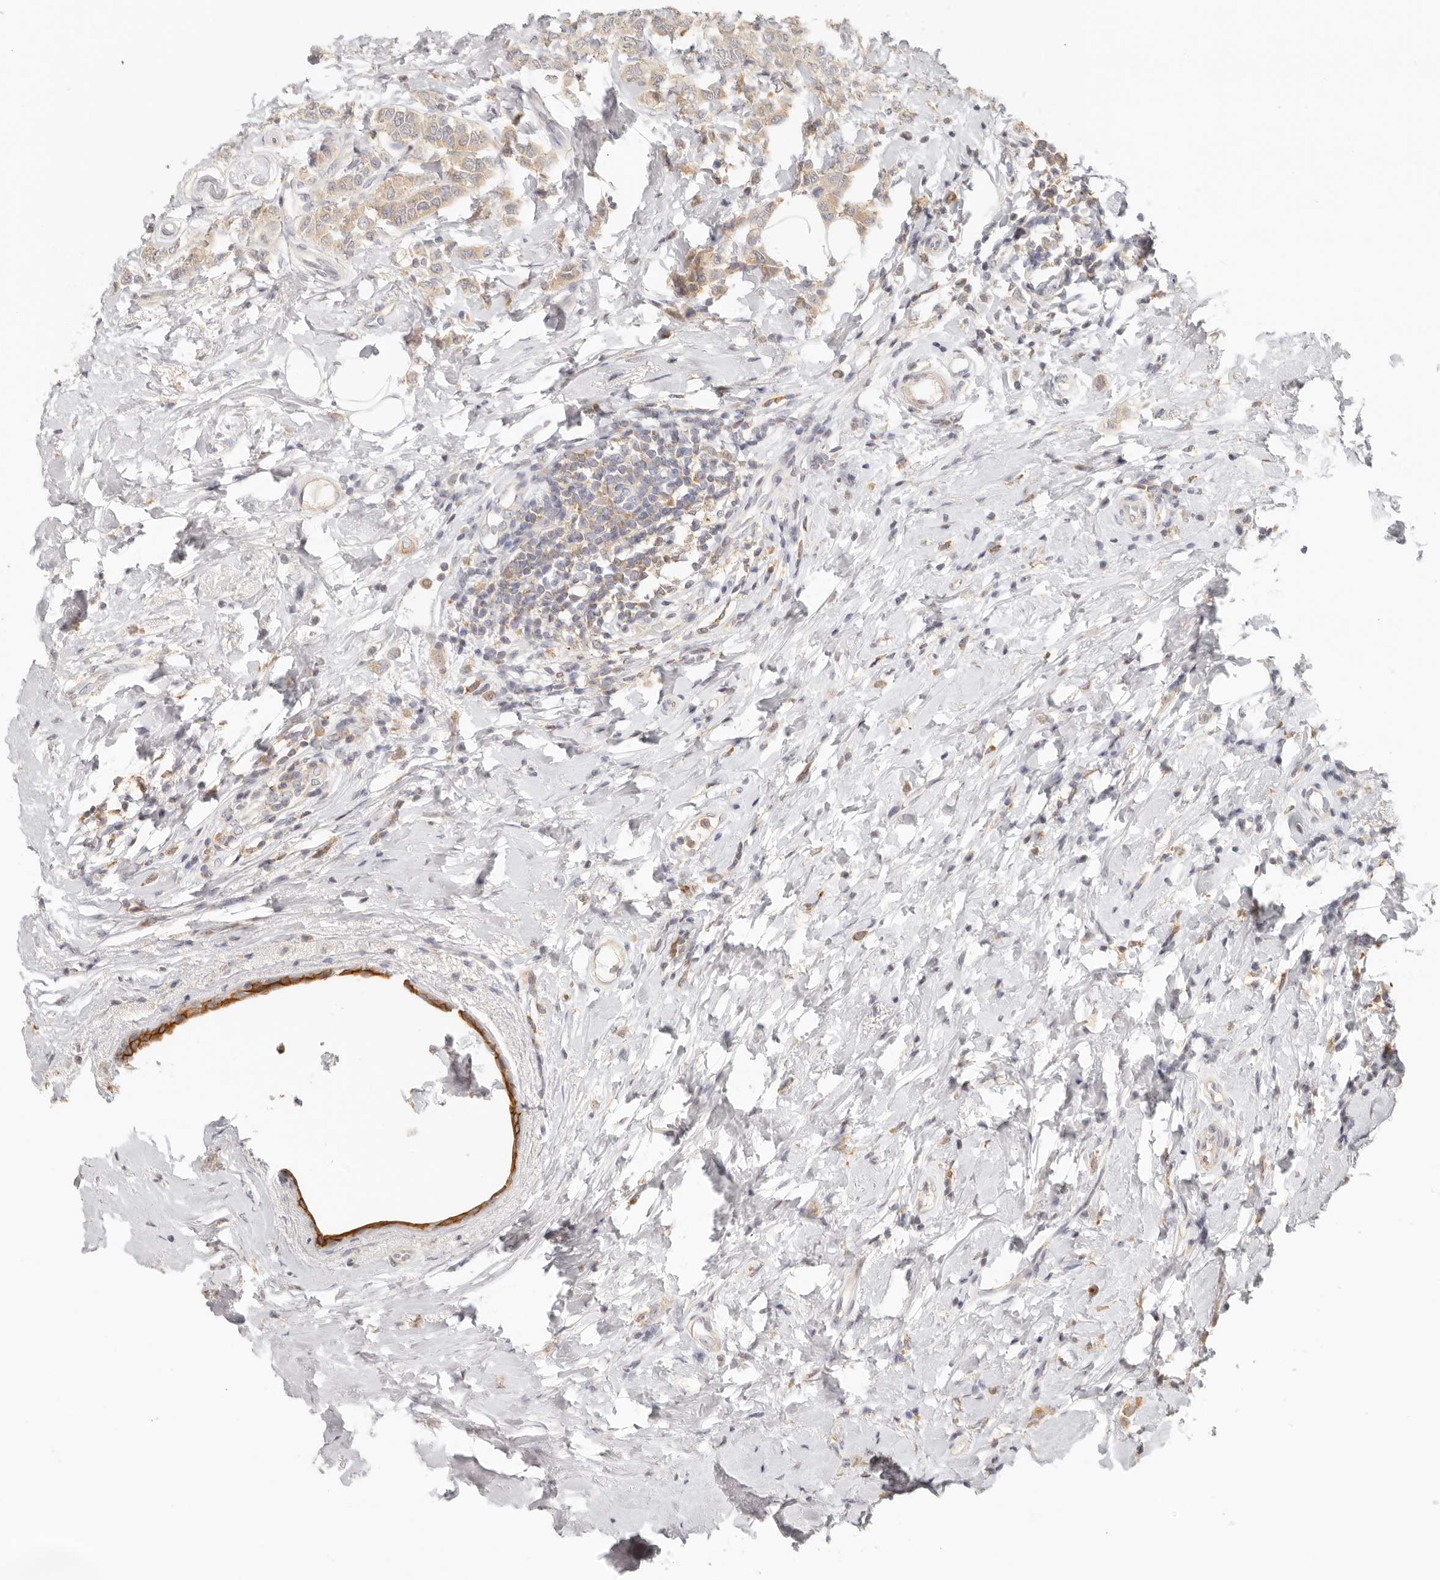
{"staining": {"intensity": "moderate", "quantity": ">75%", "location": "cytoplasmic/membranous"}, "tissue": "breast cancer", "cell_type": "Tumor cells", "image_type": "cancer", "snomed": [{"axis": "morphology", "description": "Lobular carcinoma"}, {"axis": "topography", "description": "Breast"}], "caption": "Human lobular carcinoma (breast) stained for a protein (brown) exhibits moderate cytoplasmic/membranous positive staining in about >75% of tumor cells.", "gene": "ANXA9", "patient": {"sex": "female", "age": 47}}